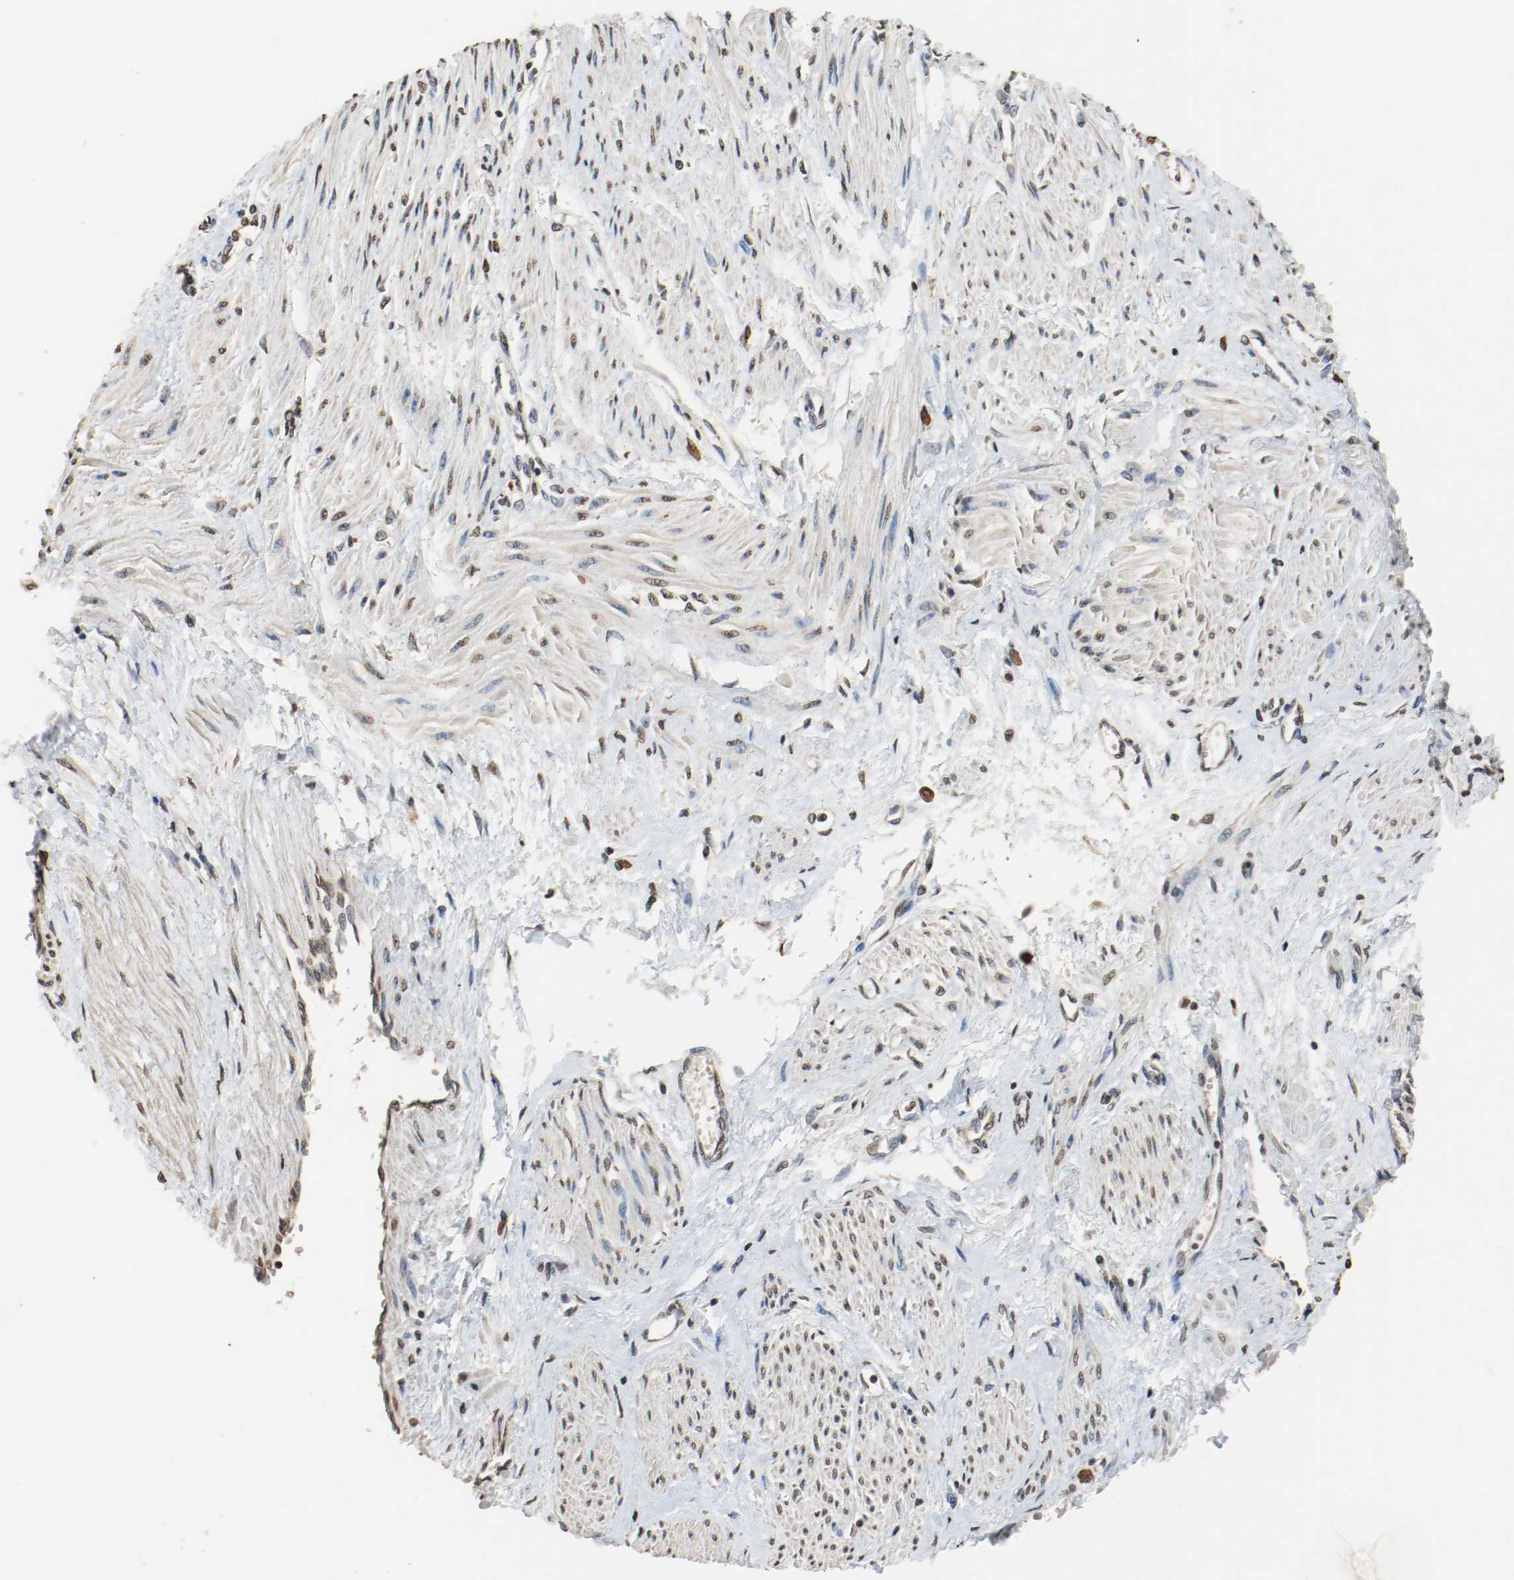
{"staining": {"intensity": "weak", "quantity": "25%-75%", "location": "cytoplasmic/membranous"}, "tissue": "smooth muscle", "cell_type": "Smooth muscle cells", "image_type": "normal", "snomed": [{"axis": "morphology", "description": "Normal tissue, NOS"}, {"axis": "topography", "description": "Smooth muscle"}, {"axis": "topography", "description": "Uterus"}], "caption": "Immunohistochemistry (IHC) photomicrograph of normal human smooth muscle stained for a protein (brown), which exhibits low levels of weak cytoplasmic/membranous expression in about 25%-75% of smooth muscle cells.", "gene": "RTN4", "patient": {"sex": "female", "age": 39}}